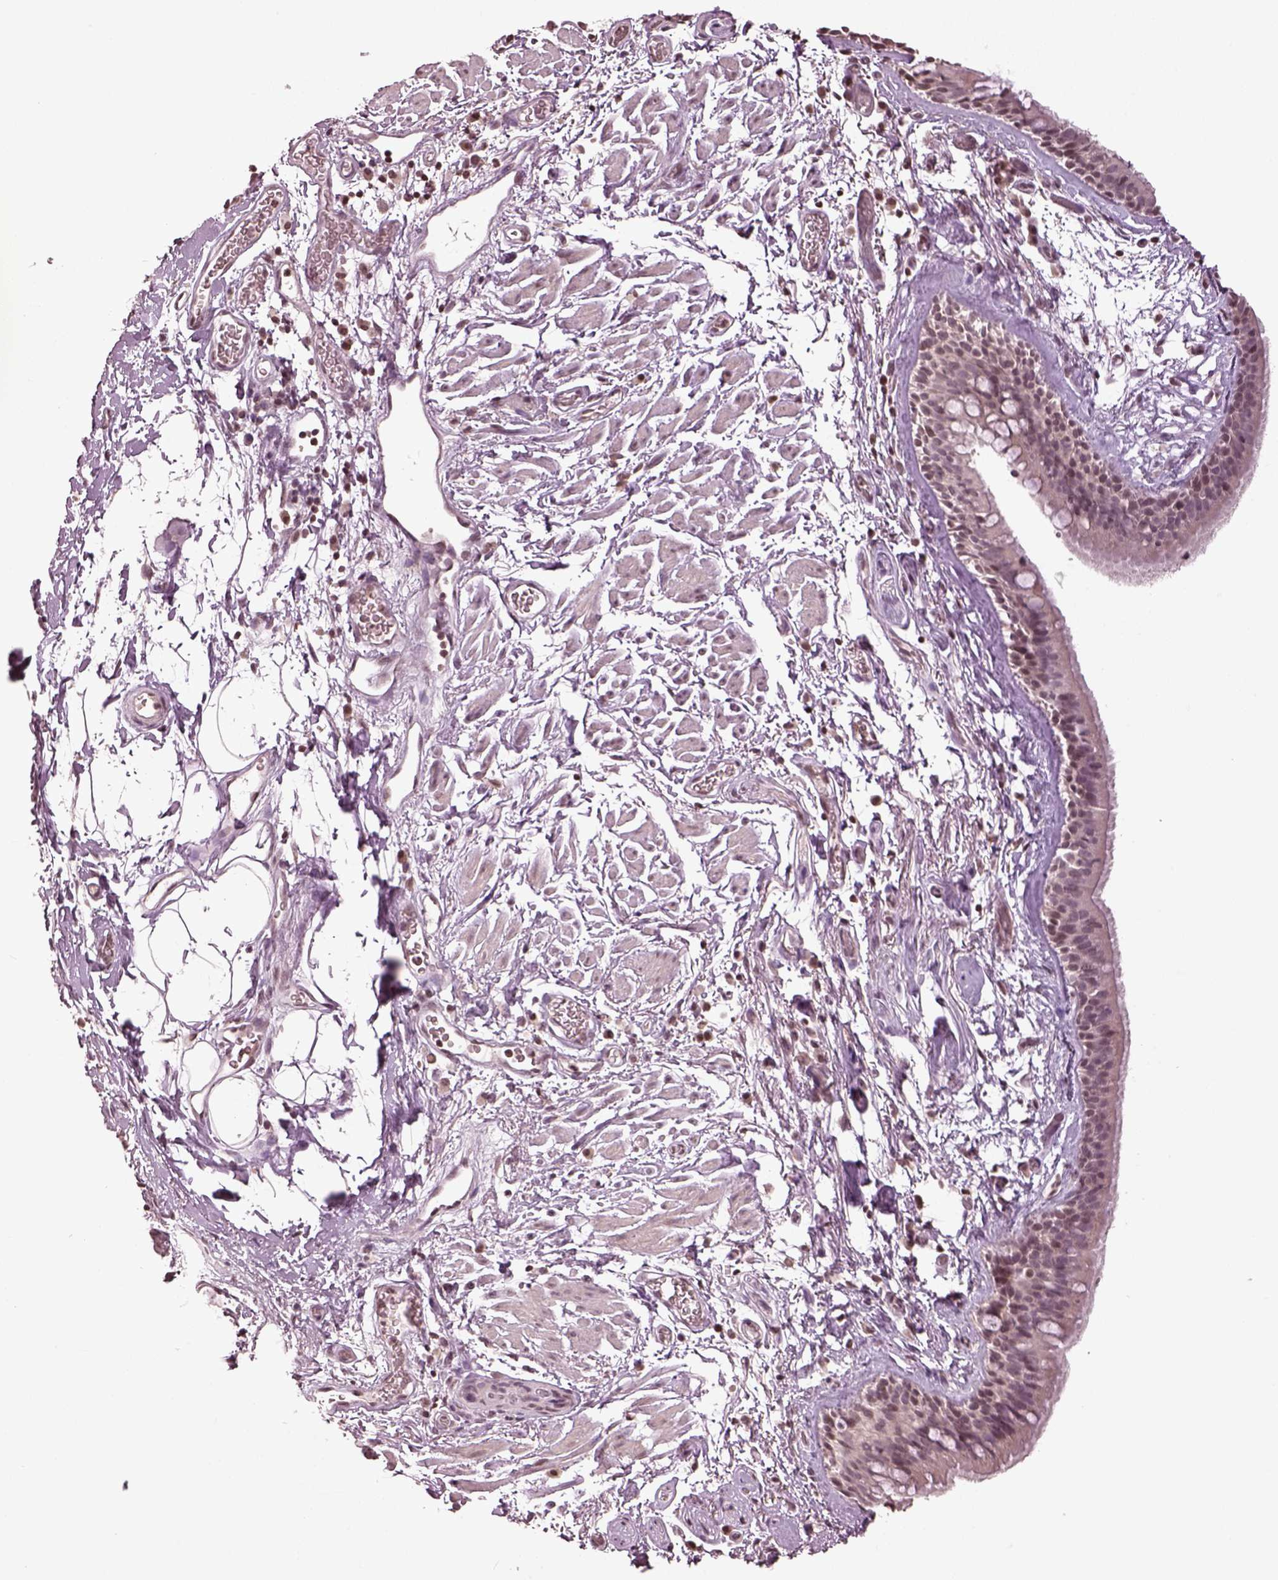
{"staining": {"intensity": "weak", "quantity": "25%-75%", "location": "cytoplasmic/membranous,nuclear"}, "tissue": "bronchus", "cell_type": "Respiratory epithelial cells", "image_type": "normal", "snomed": [{"axis": "morphology", "description": "Normal tissue, NOS"}, {"axis": "topography", "description": "Cartilage tissue"}, {"axis": "topography", "description": "Bronchus"}], "caption": "Bronchus stained with DAB (3,3'-diaminobenzidine) immunohistochemistry shows low levels of weak cytoplasmic/membranous,nuclear positivity in approximately 25%-75% of respiratory epithelial cells.", "gene": "GRM4", "patient": {"sex": "male", "age": 58}}